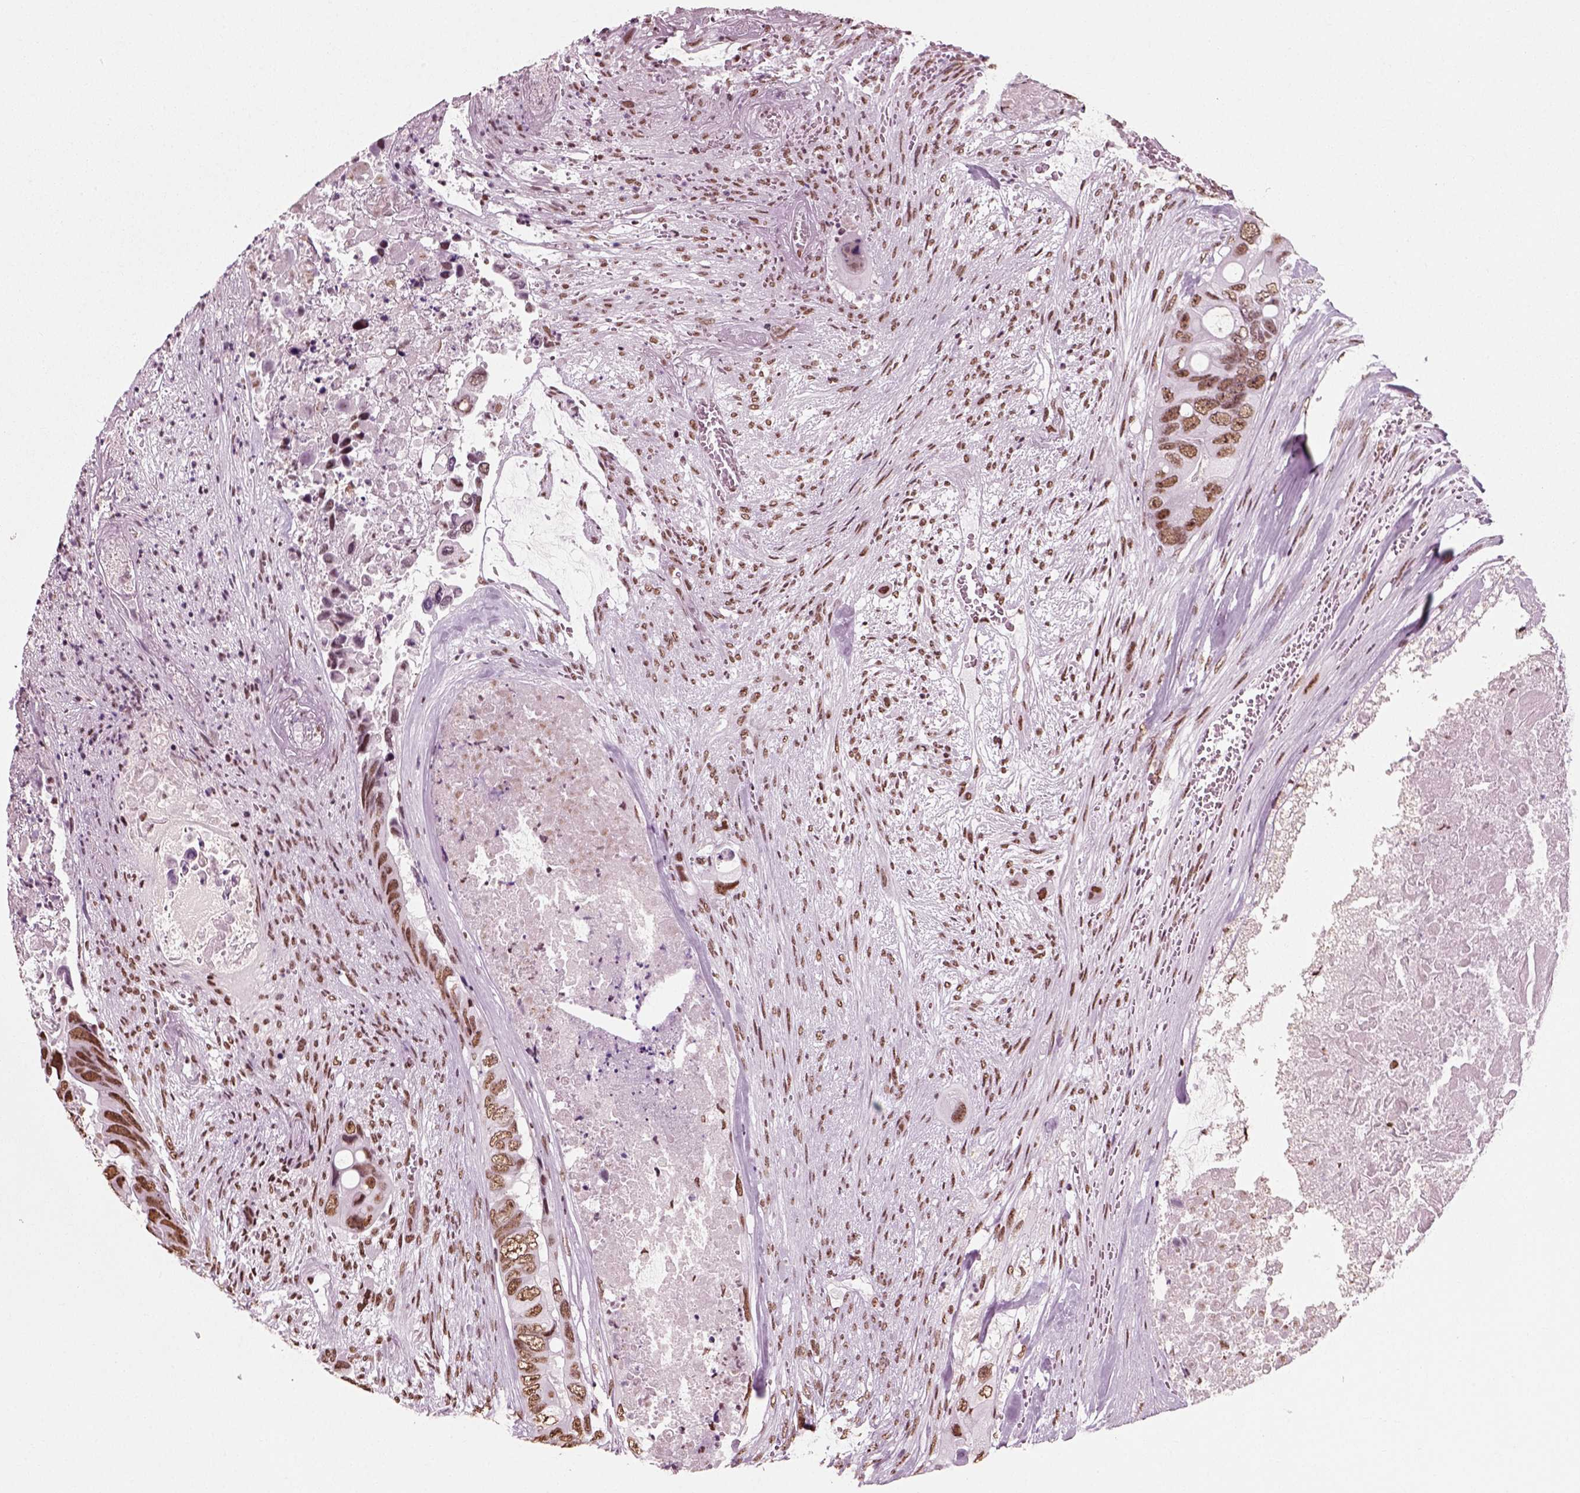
{"staining": {"intensity": "moderate", "quantity": ">75%", "location": "nuclear"}, "tissue": "colorectal cancer", "cell_type": "Tumor cells", "image_type": "cancer", "snomed": [{"axis": "morphology", "description": "Adenocarcinoma, NOS"}, {"axis": "topography", "description": "Rectum"}], "caption": "Colorectal adenocarcinoma tissue reveals moderate nuclear positivity in approximately >75% of tumor cells, visualized by immunohistochemistry.", "gene": "POLR1H", "patient": {"sex": "male", "age": 63}}